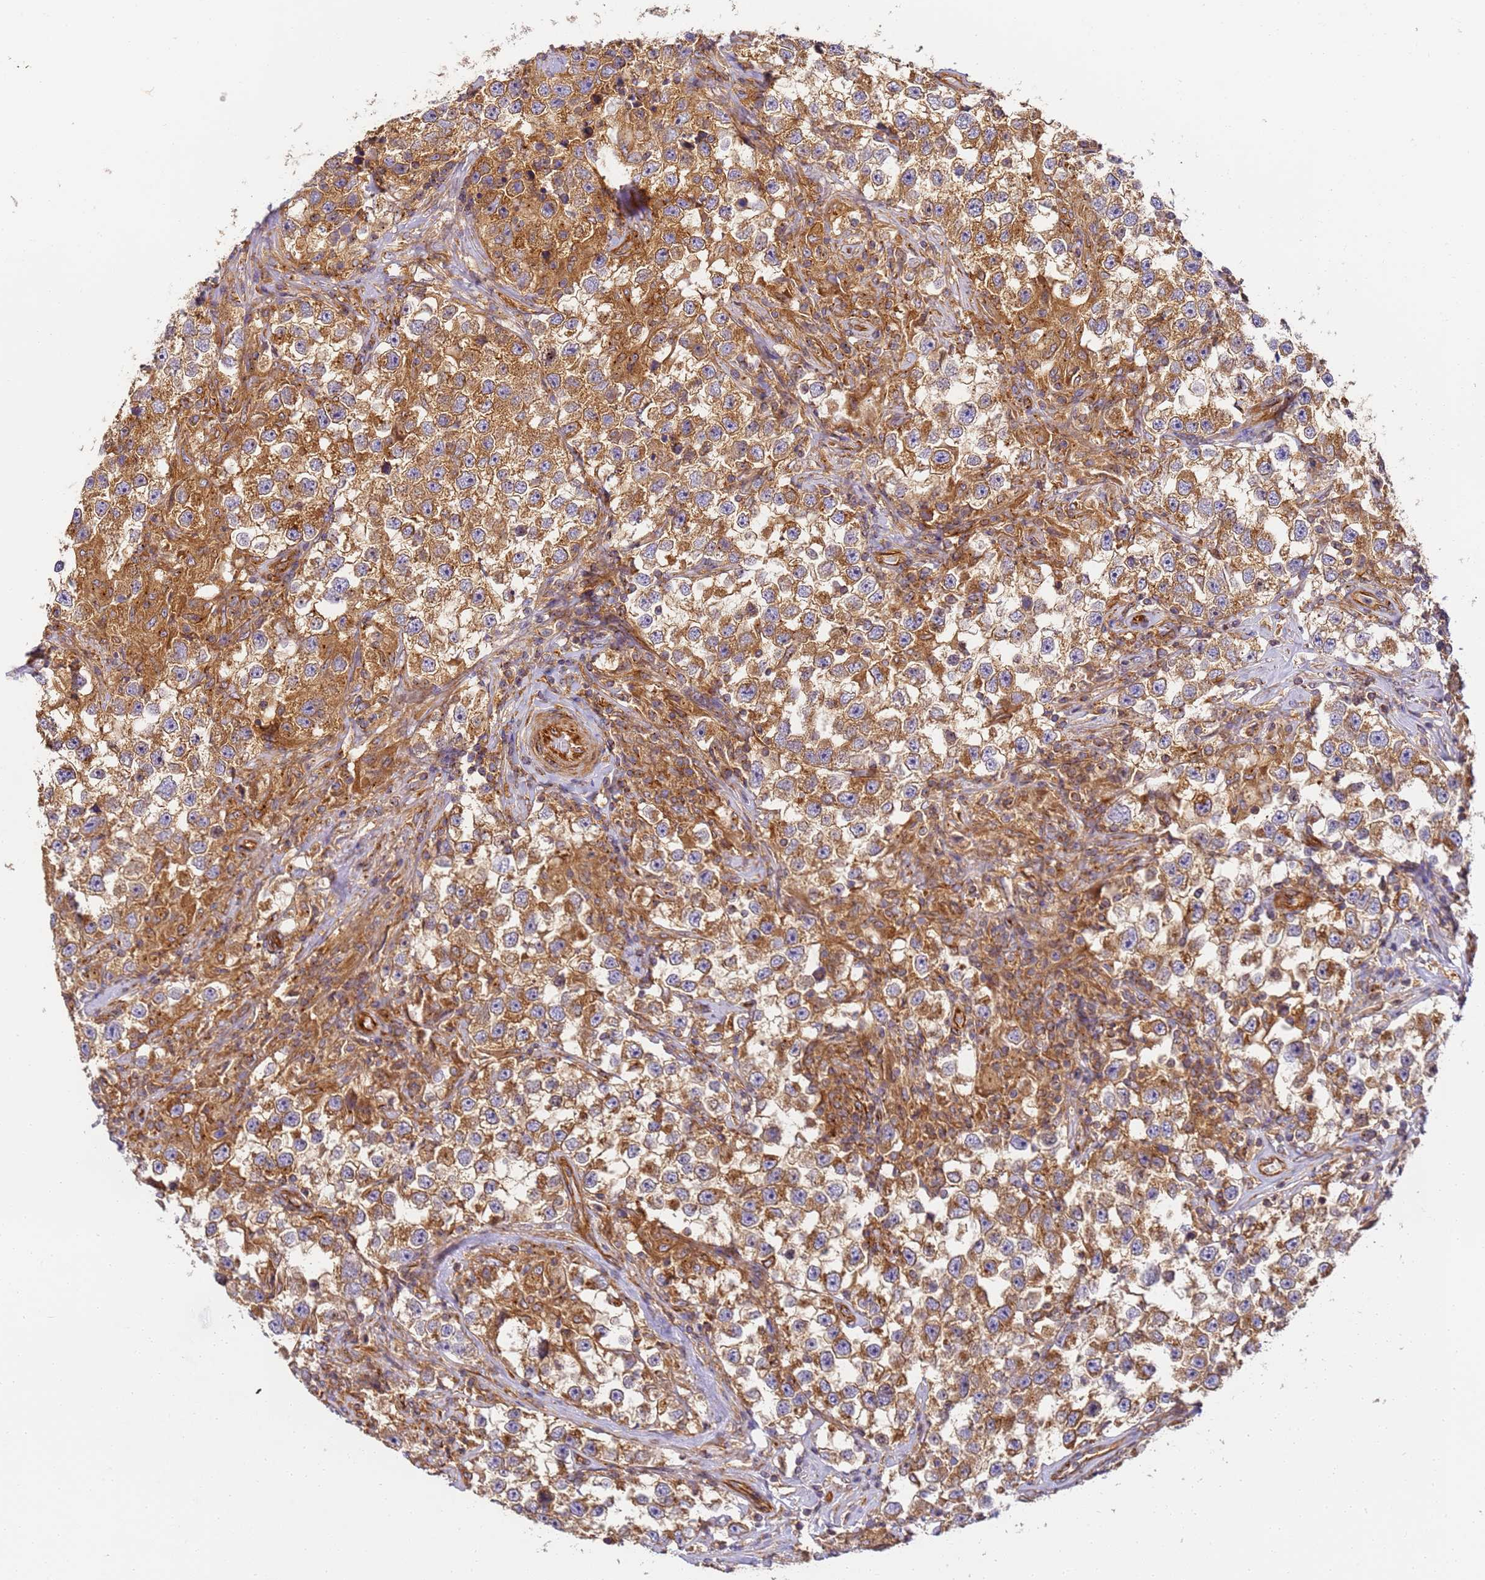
{"staining": {"intensity": "moderate", "quantity": ">75%", "location": "cytoplasmic/membranous"}, "tissue": "testis cancer", "cell_type": "Tumor cells", "image_type": "cancer", "snomed": [{"axis": "morphology", "description": "Seminoma, NOS"}, {"axis": "topography", "description": "Testis"}], "caption": "Moderate cytoplasmic/membranous protein staining is seen in approximately >75% of tumor cells in seminoma (testis).", "gene": "DYNC1I2", "patient": {"sex": "male", "age": 46}}